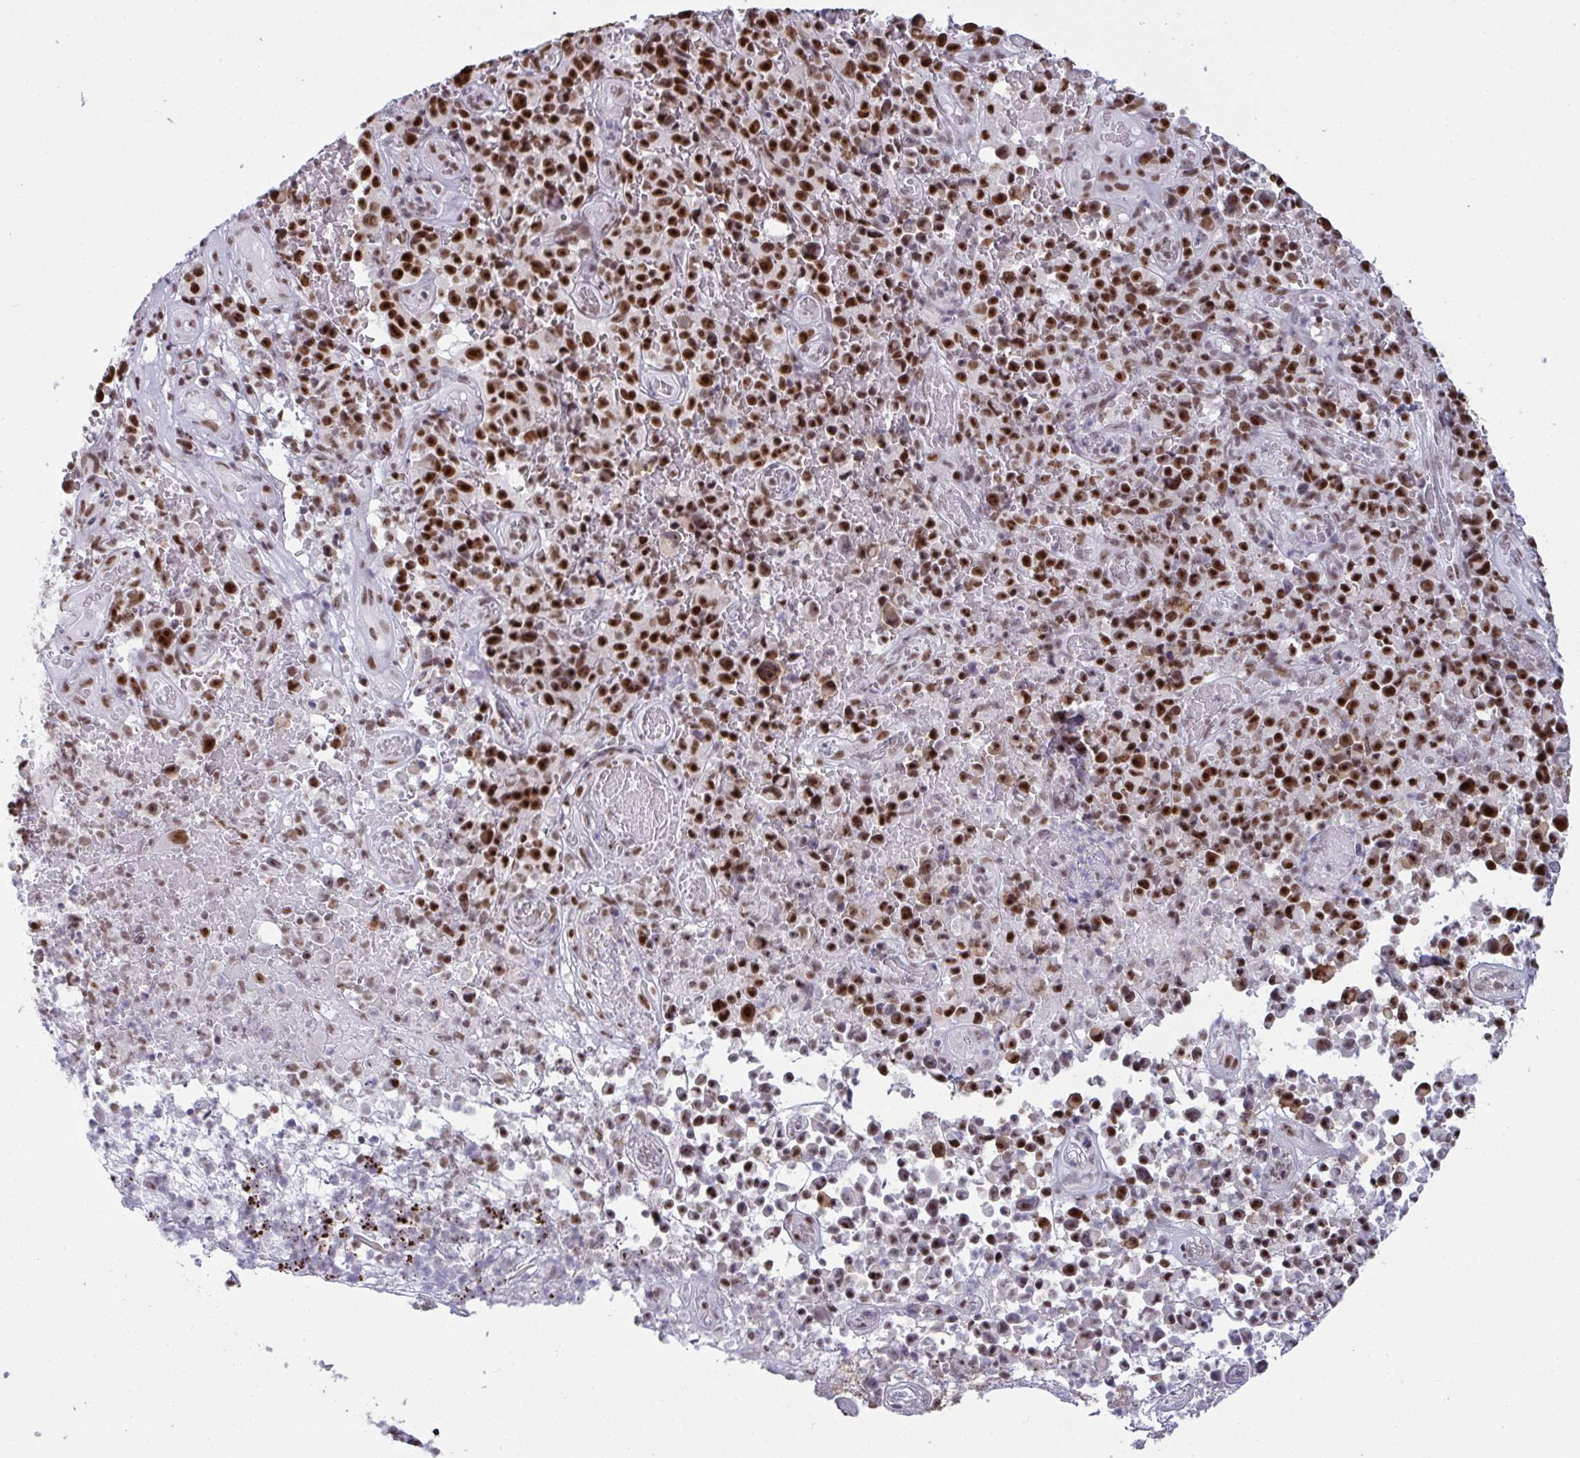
{"staining": {"intensity": "strong", "quantity": ">75%", "location": "nuclear"}, "tissue": "melanoma", "cell_type": "Tumor cells", "image_type": "cancer", "snomed": [{"axis": "morphology", "description": "Malignant melanoma, NOS"}, {"axis": "topography", "description": "Skin"}], "caption": "Immunohistochemistry of melanoma demonstrates high levels of strong nuclear staining in approximately >75% of tumor cells.", "gene": "SUPT16H", "patient": {"sex": "female", "age": 82}}